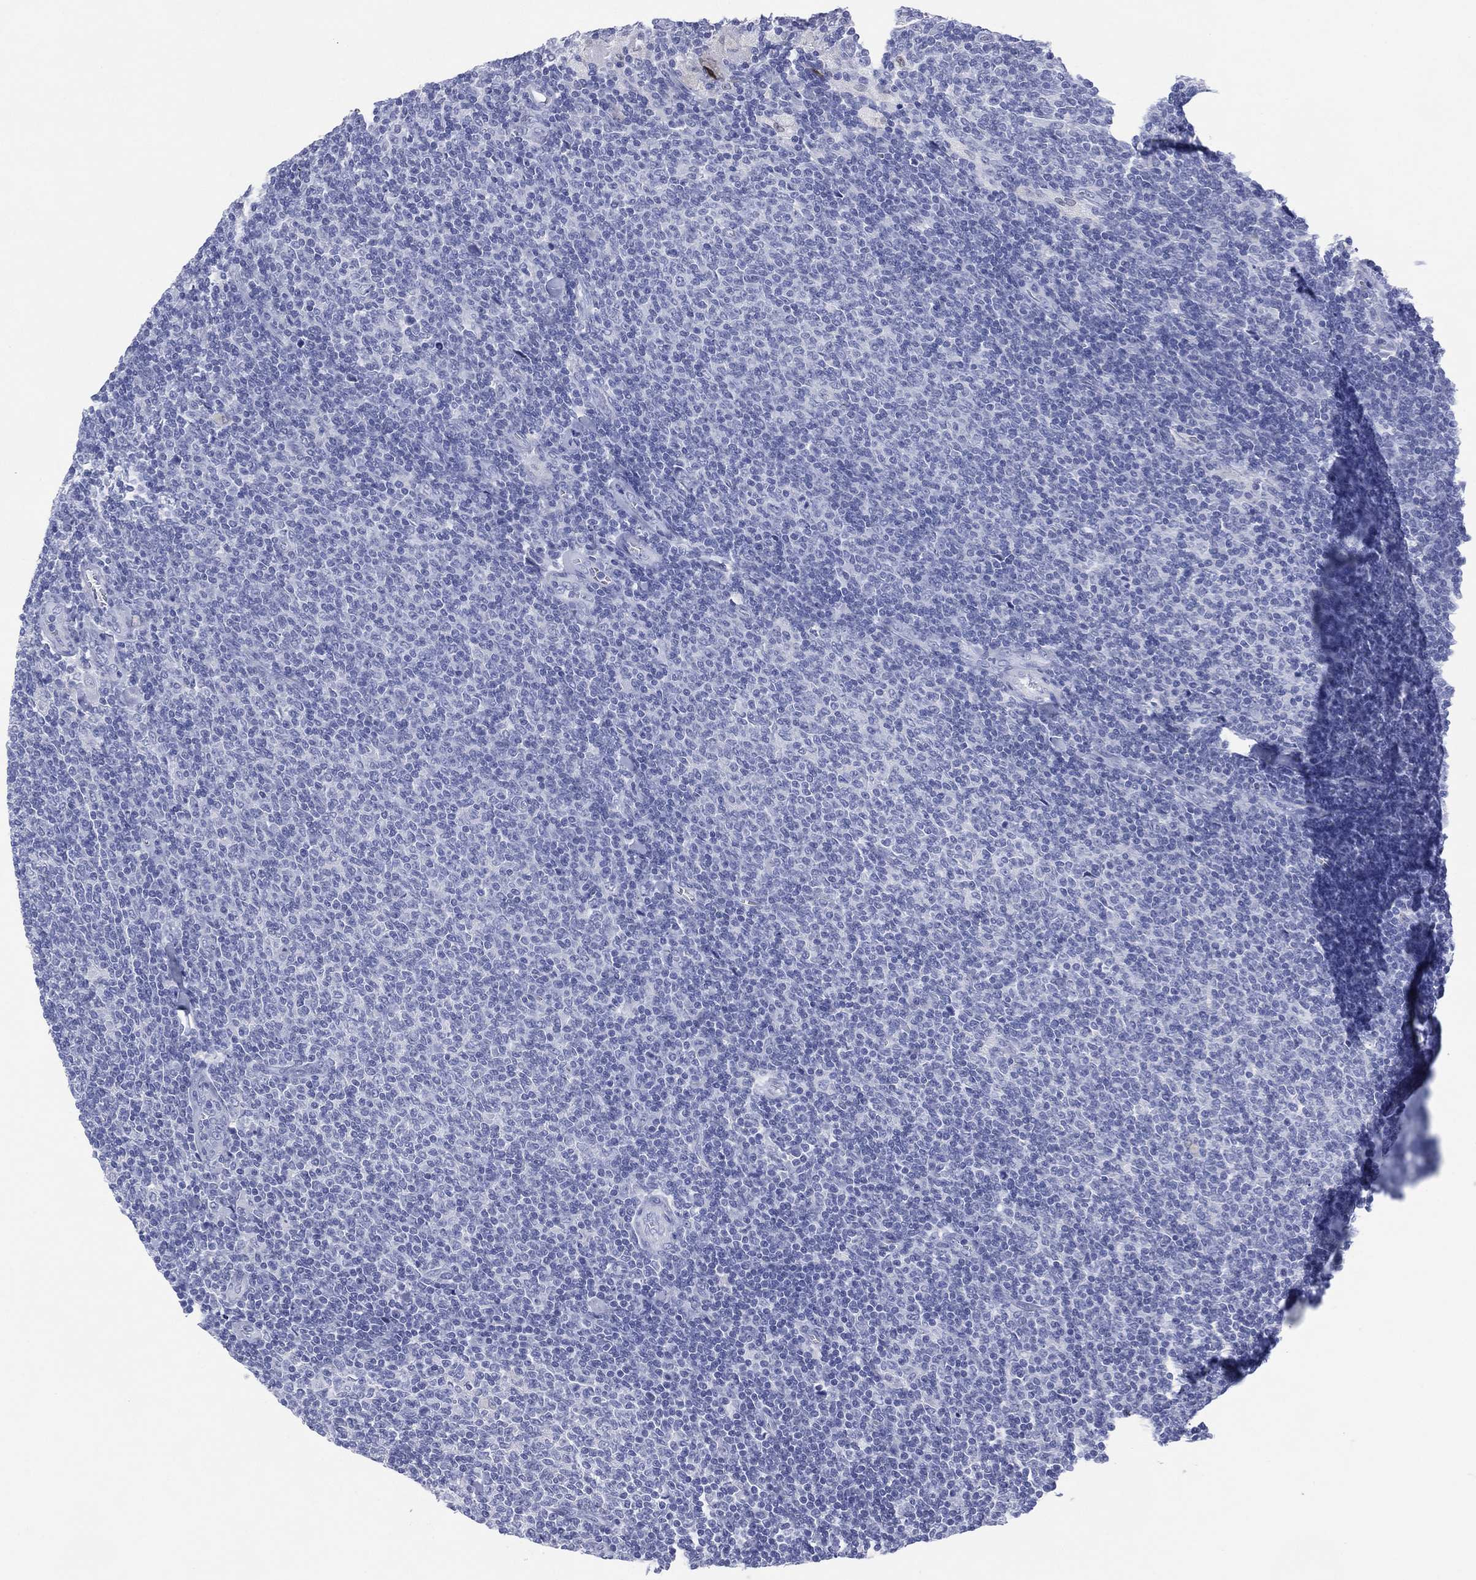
{"staining": {"intensity": "negative", "quantity": "none", "location": "none"}, "tissue": "lymphoma", "cell_type": "Tumor cells", "image_type": "cancer", "snomed": [{"axis": "morphology", "description": "Malignant lymphoma, non-Hodgkin's type, Low grade"}, {"axis": "topography", "description": "Lymph node"}], "caption": "A high-resolution histopathology image shows IHC staining of low-grade malignant lymphoma, non-Hodgkin's type, which demonstrates no significant positivity in tumor cells.", "gene": "DSG1", "patient": {"sex": "male", "age": 52}}